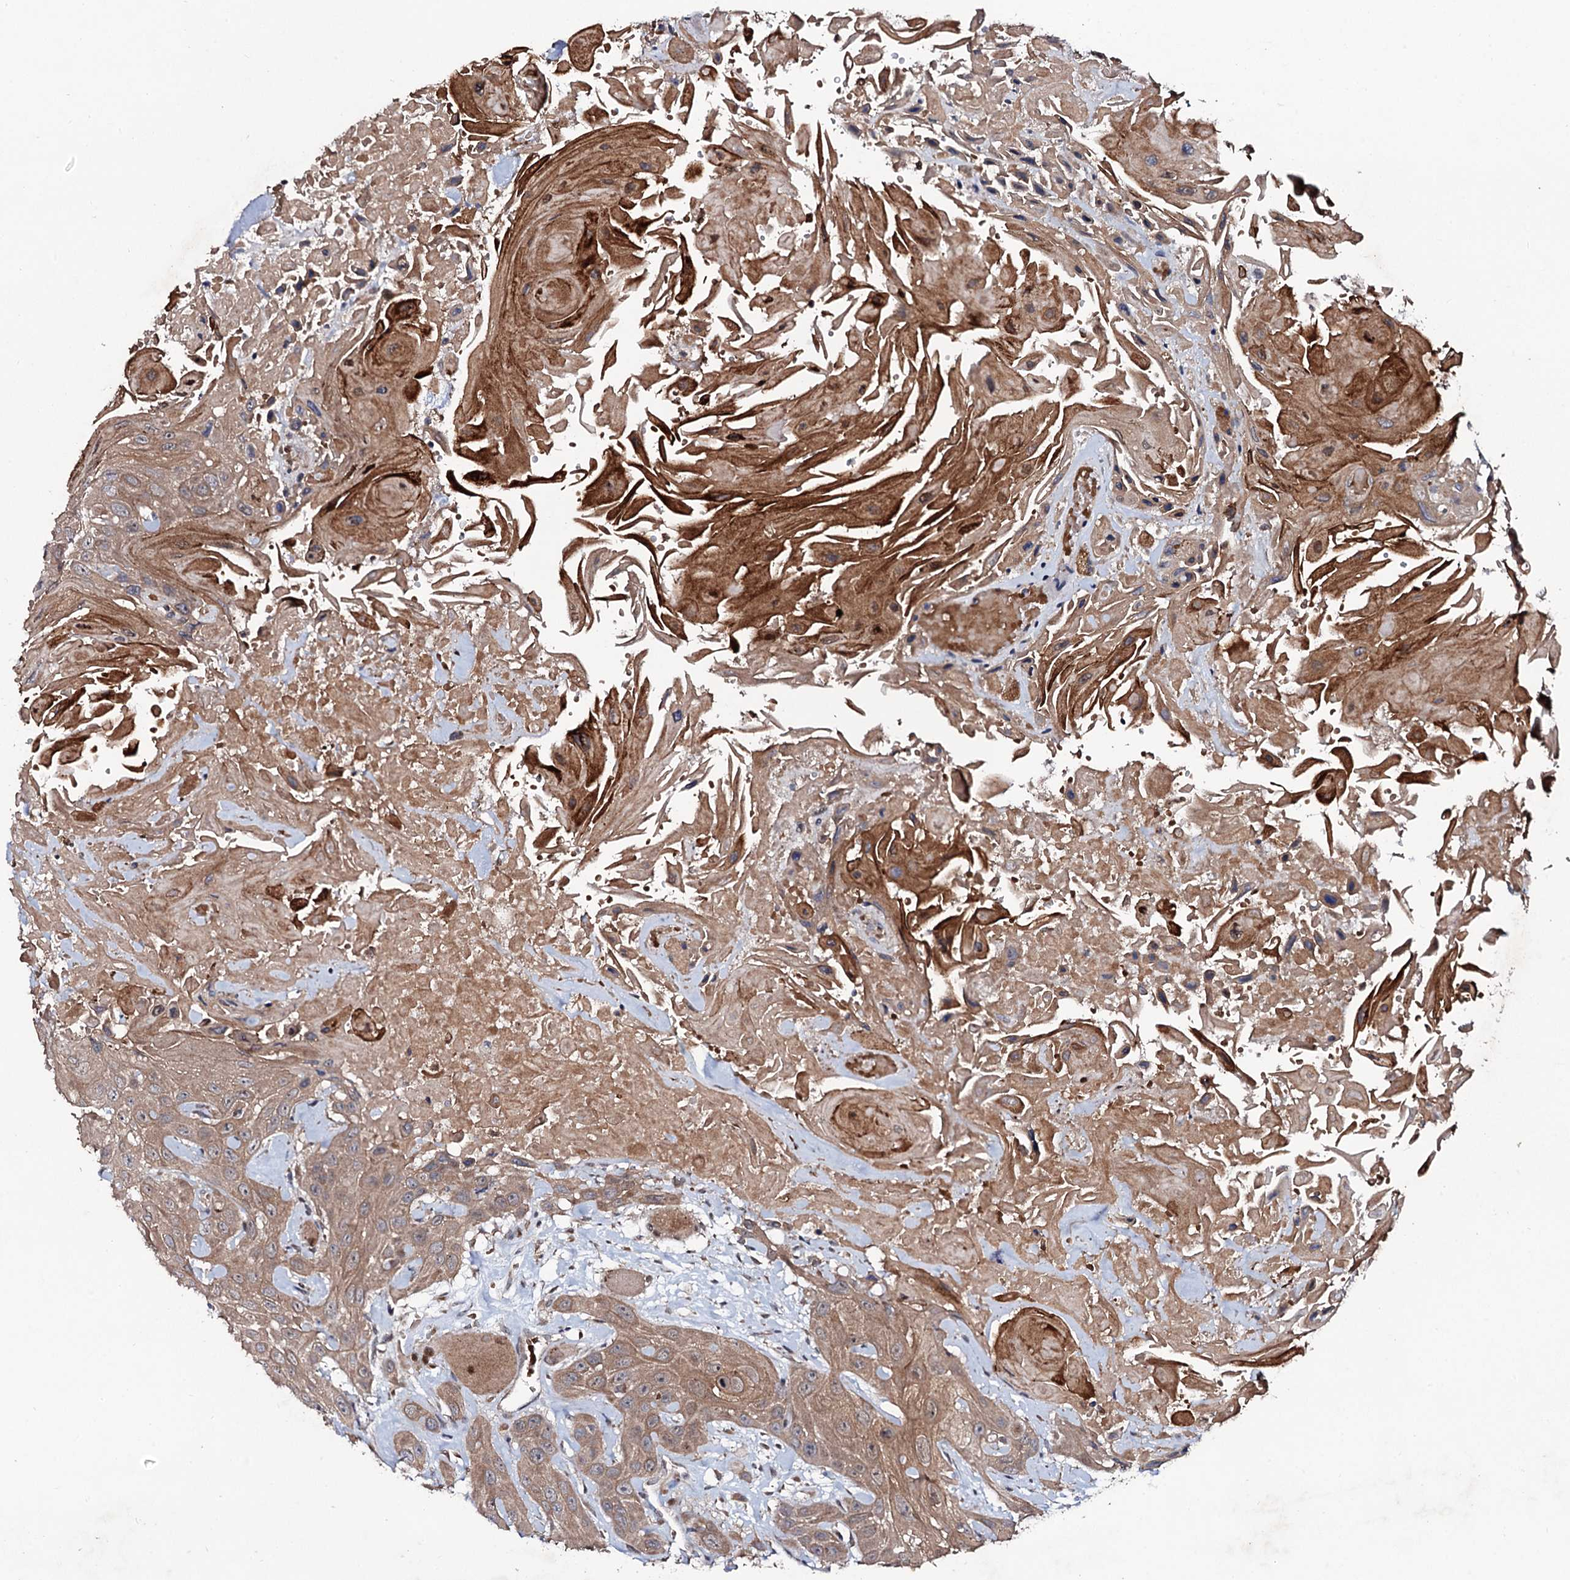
{"staining": {"intensity": "weak", "quantity": ">75%", "location": "cytoplasmic/membranous"}, "tissue": "head and neck cancer", "cell_type": "Tumor cells", "image_type": "cancer", "snomed": [{"axis": "morphology", "description": "Squamous cell carcinoma, NOS"}, {"axis": "topography", "description": "Head-Neck"}], "caption": "Head and neck squamous cell carcinoma tissue shows weak cytoplasmic/membranous positivity in about >75% of tumor cells", "gene": "COG6", "patient": {"sex": "male", "age": 81}}